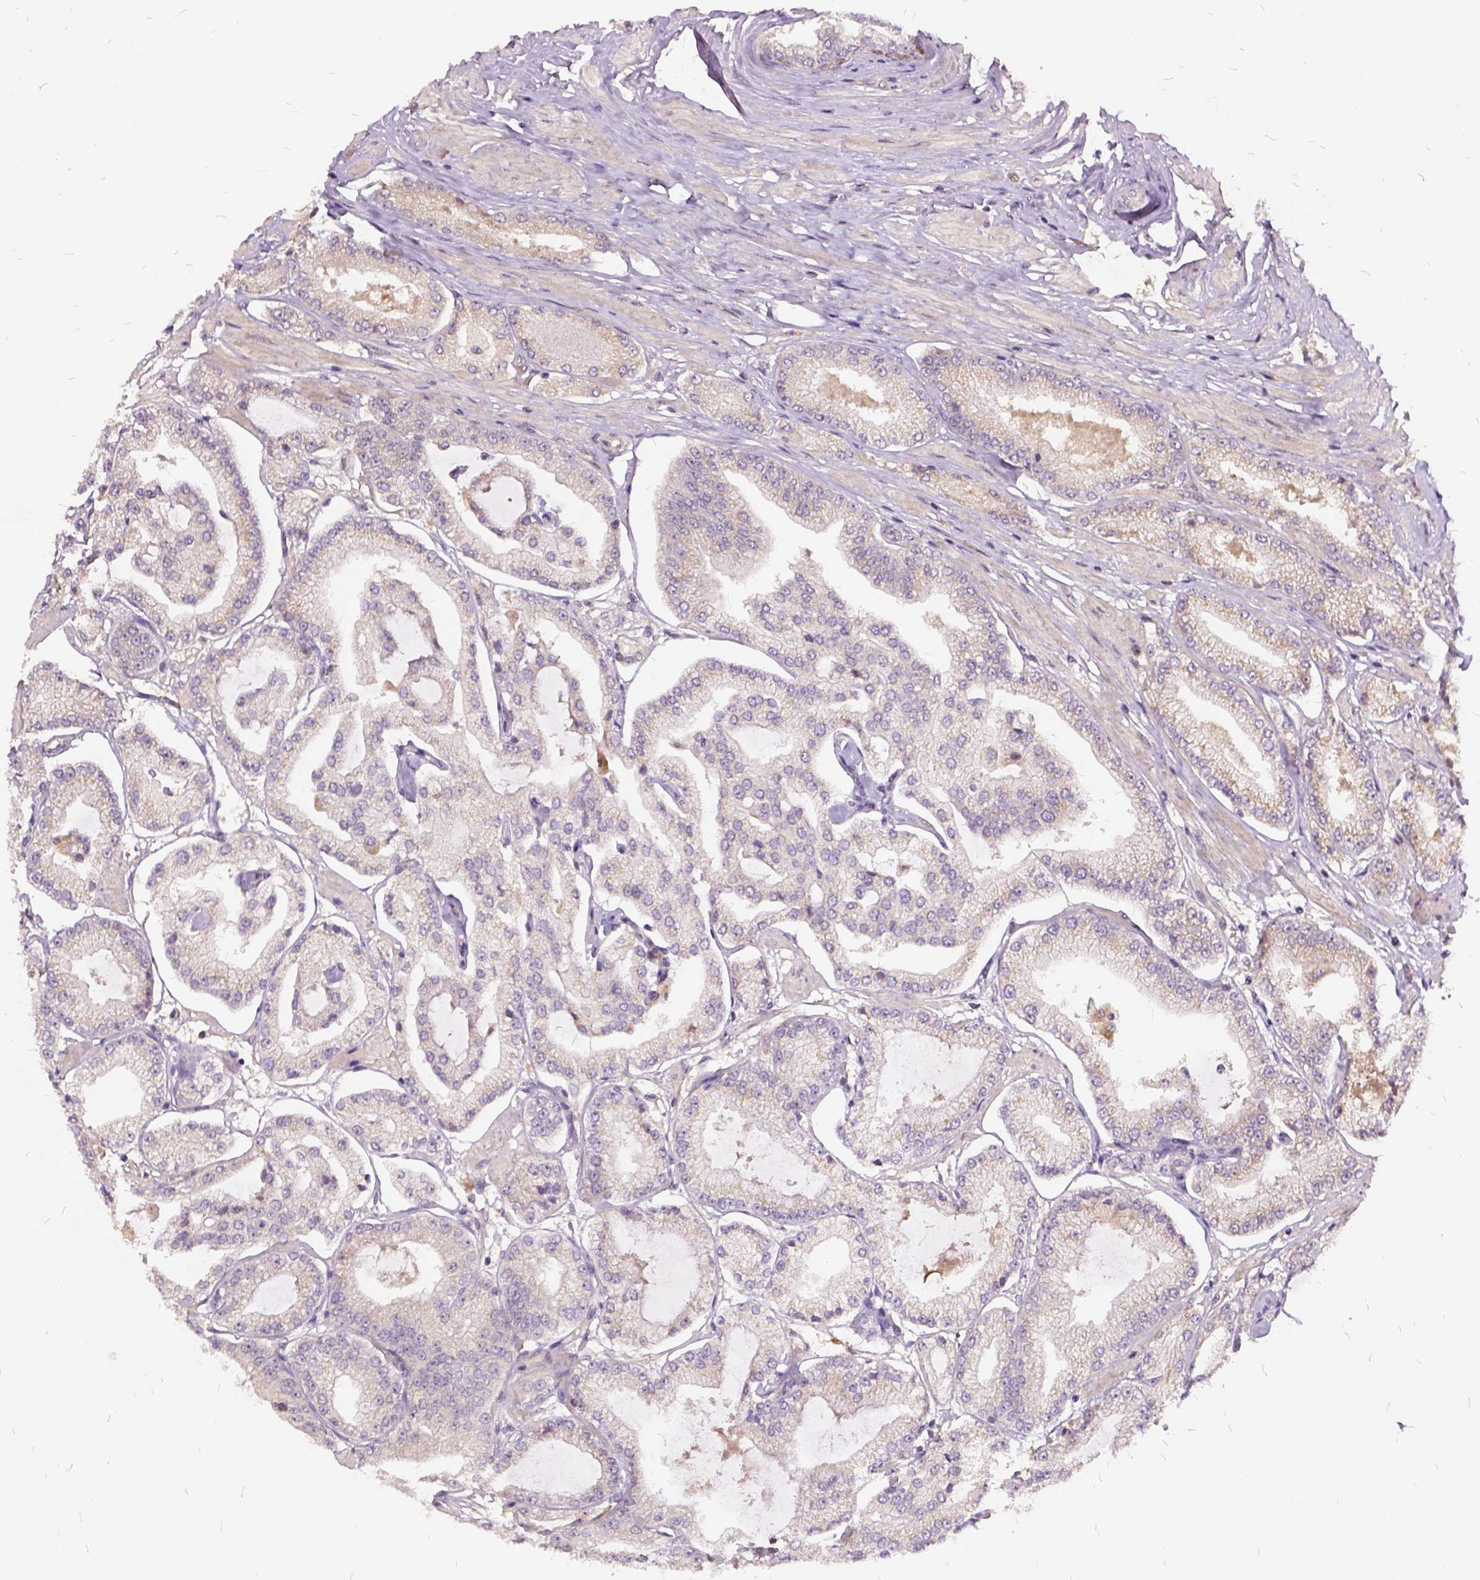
{"staining": {"intensity": "weak", "quantity": "25%-75%", "location": "cytoplasmic/membranous"}, "tissue": "prostate cancer", "cell_type": "Tumor cells", "image_type": "cancer", "snomed": [{"axis": "morphology", "description": "Adenocarcinoma, Low grade"}, {"axis": "topography", "description": "Prostate"}], "caption": "Tumor cells display low levels of weak cytoplasmic/membranous staining in about 25%-75% of cells in prostate cancer (adenocarcinoma (low-grade)).", "gene": "ILRUN", "patient": {"sex": "male", "age": 55}}